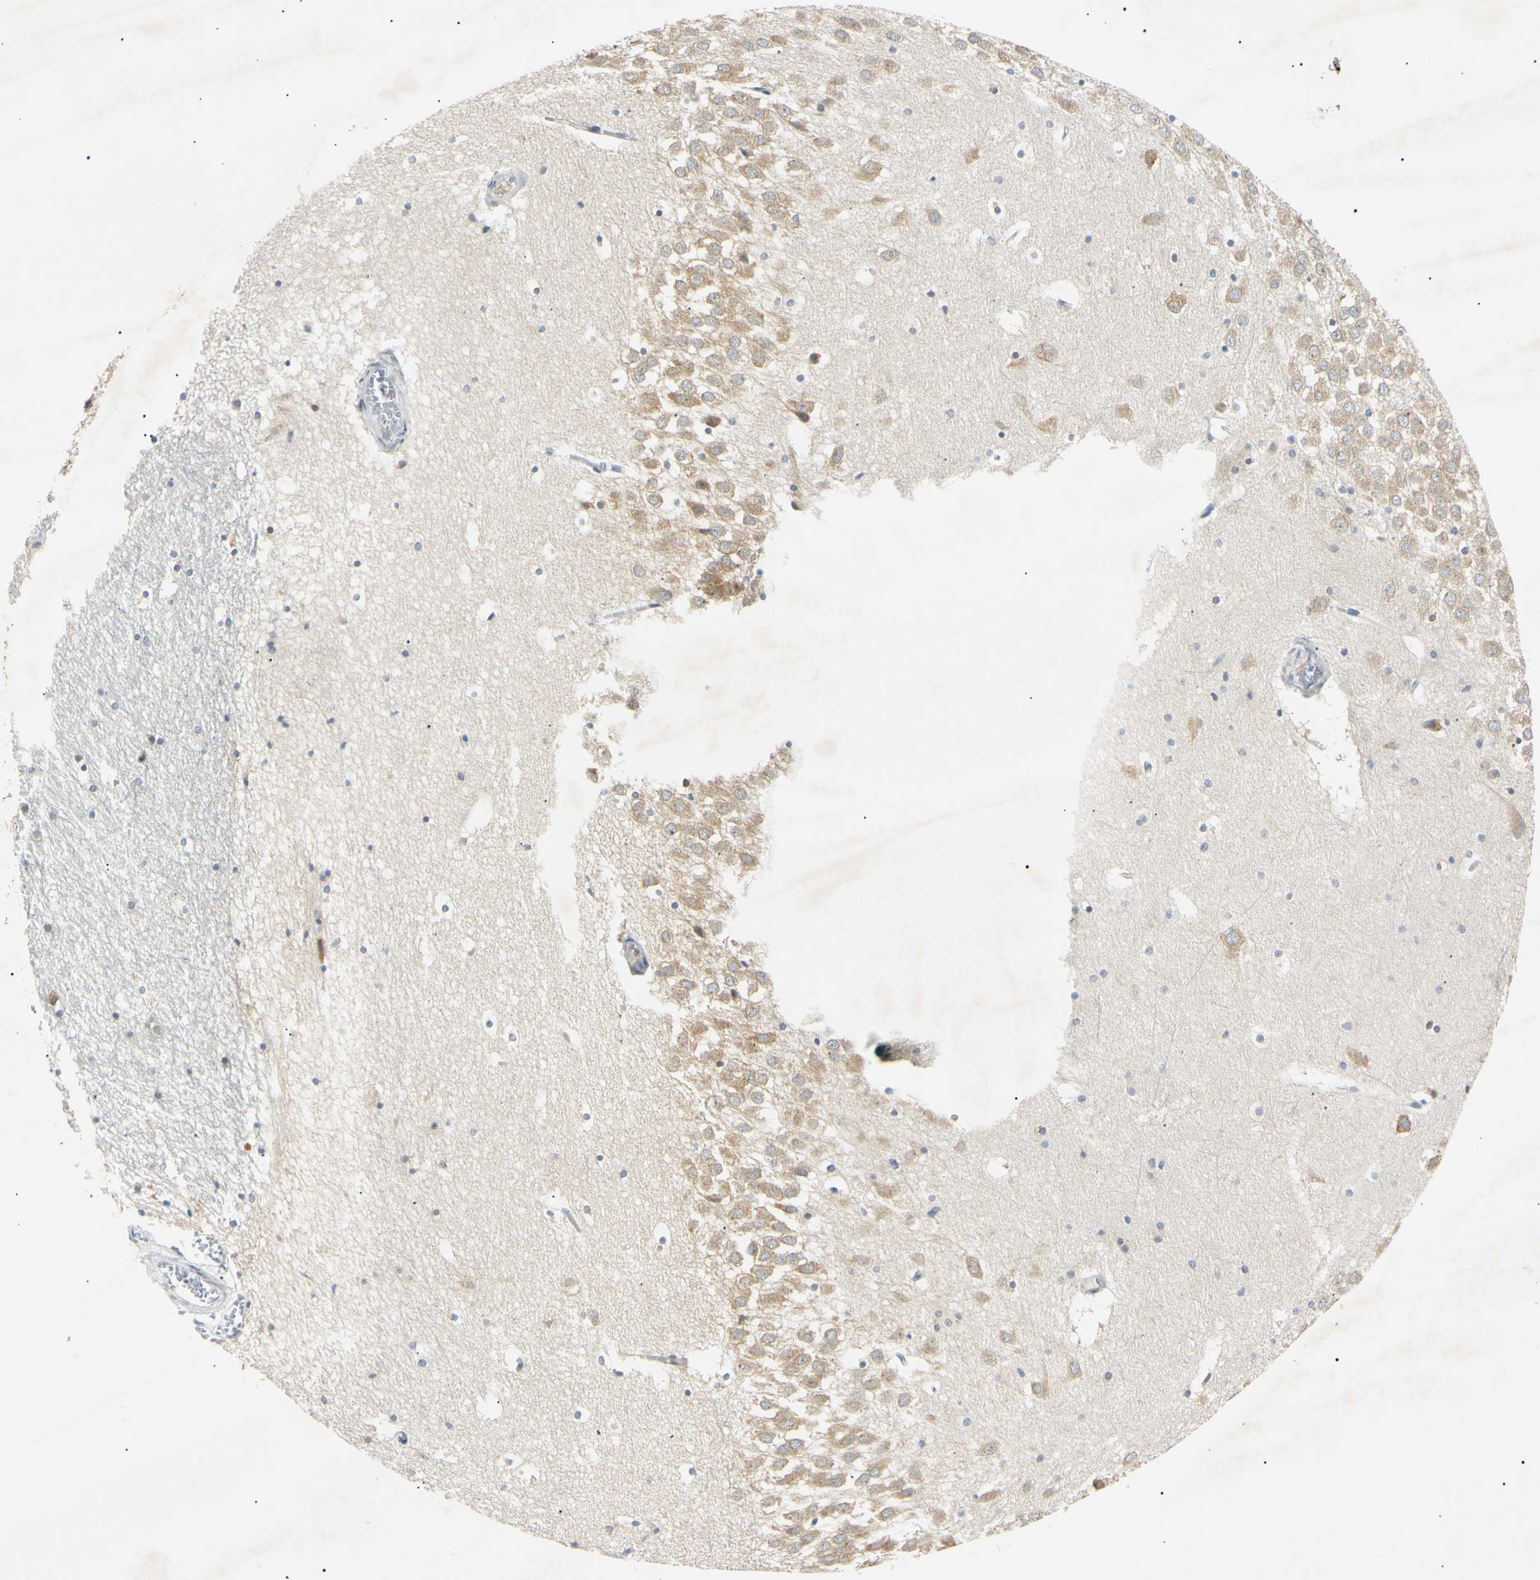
{"staining": {"intensity": "moderate", "quantity": "25%-75%", "location": "cytoplasmic/membranous"}, "tissue": "hippocampus", "cell_type": "Glial cells", "image_type": "normal", "snomed": [{"axis": "morphology", "description": "Normal tissue, NOS"}, {"axis": "topography", "description": "Hippocampus"}], "caption": "Hippocampus stained with a brown dye displays moderate cytoplasmic/membranous positive positivity in about 25%-75% of glial cells.", "gene": "DNAJB12", "patient": {"sex": "male", "age": 45}}